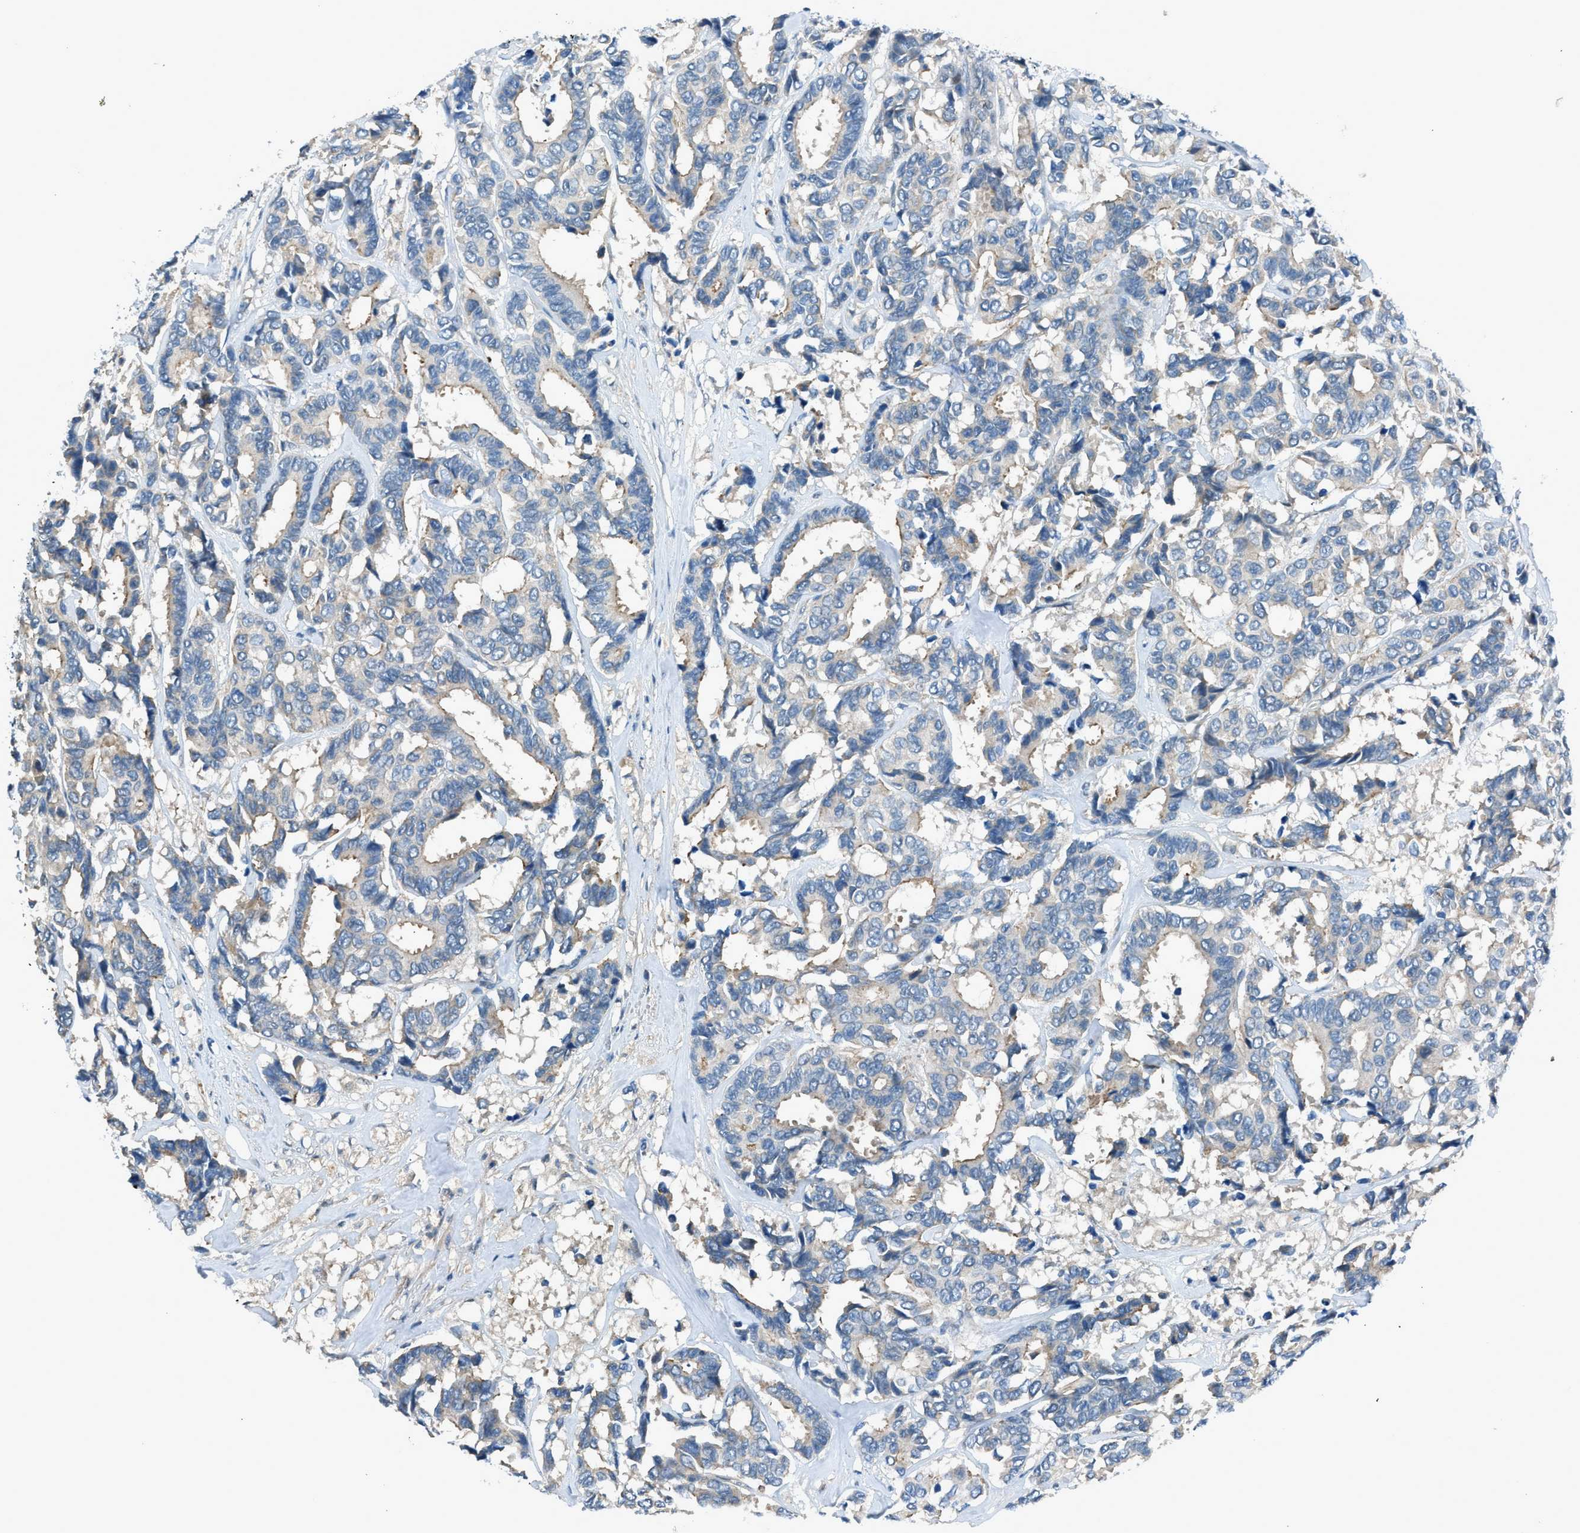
{"staining": {"intensity": "weak", "quantity": "<25%", "location": "cytoplasmic/membranous"}, "tissue": "breast cancer", "cell_type": "Tumor cells", "image_type": "cancer", "snomed": [{"axis": "morphology", "description": "Duct carcinoma"}, {"axis": "topography", "description": "Breast"}], "caption": "High magnification brightfield microscopy of breast invasive ductal carcinoma stained with DAB (brown) and counterstained with hematoxylin (blue): tumor cells show no significant positivity. (DAB (3,3'-diaminobenzidine) immunohistochemistry, high magnification).", "gene": "LMLN", "patient": {"sex": "female", "age": 87}}